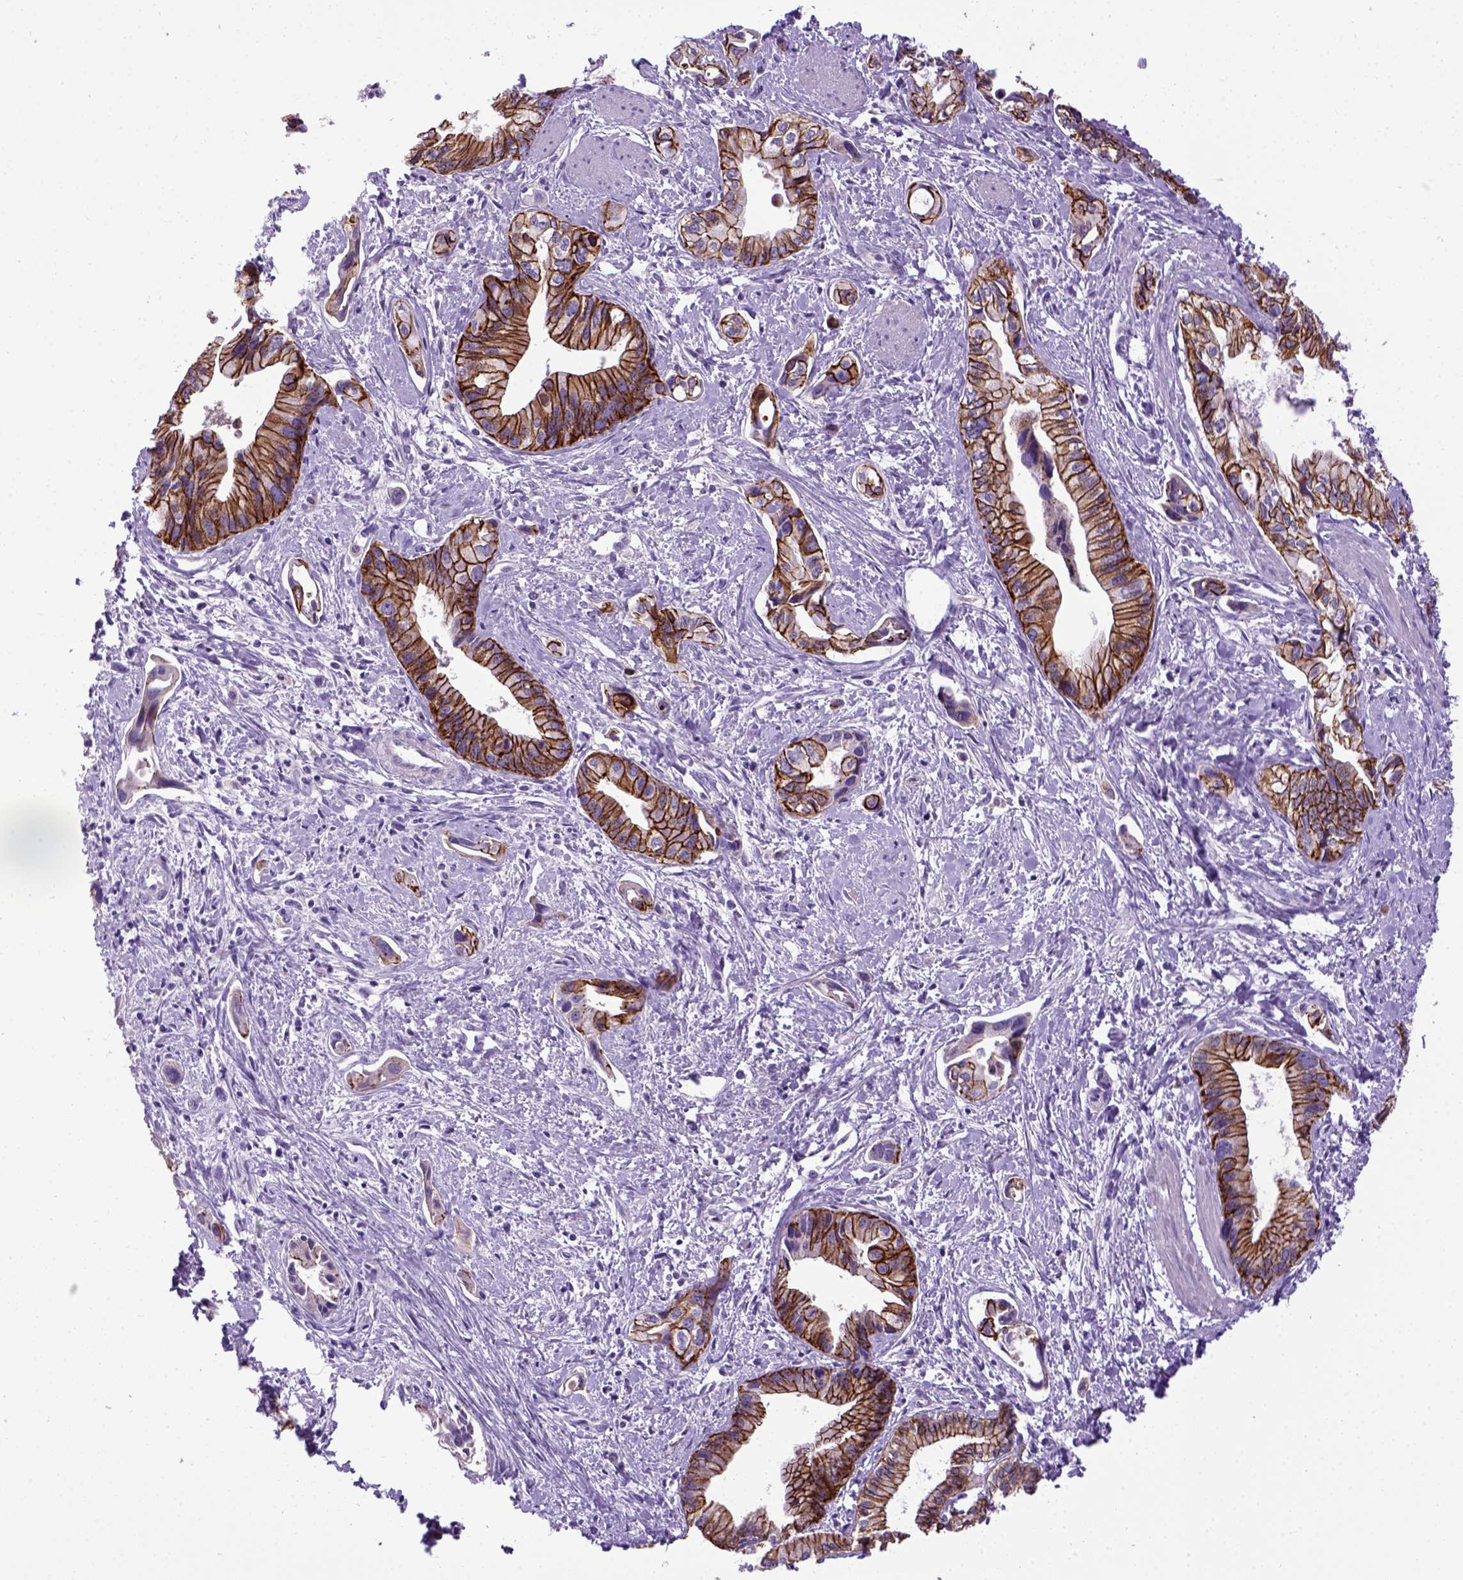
{"staining": {"intensity": "strong", "quantity": ">75%", "location": "cytoplasmic/membranous"}, "tissue": "pancreatic cancer", "cell_type": "Tumor cells", "image_type": "cancer", "snomed": [{"axis": "morphology", "description": "Adenocarcinoma, NOS"}, {"axis": "topography", "description": "Pancreas"}], "caption": "Strong cytoplasmic/membranous staining is seen in approximately >75% of tumor cells in pancreatic adenocarcinoma.", "gene": "CDH1", "patient": {"sex": "female", "age": 61}}